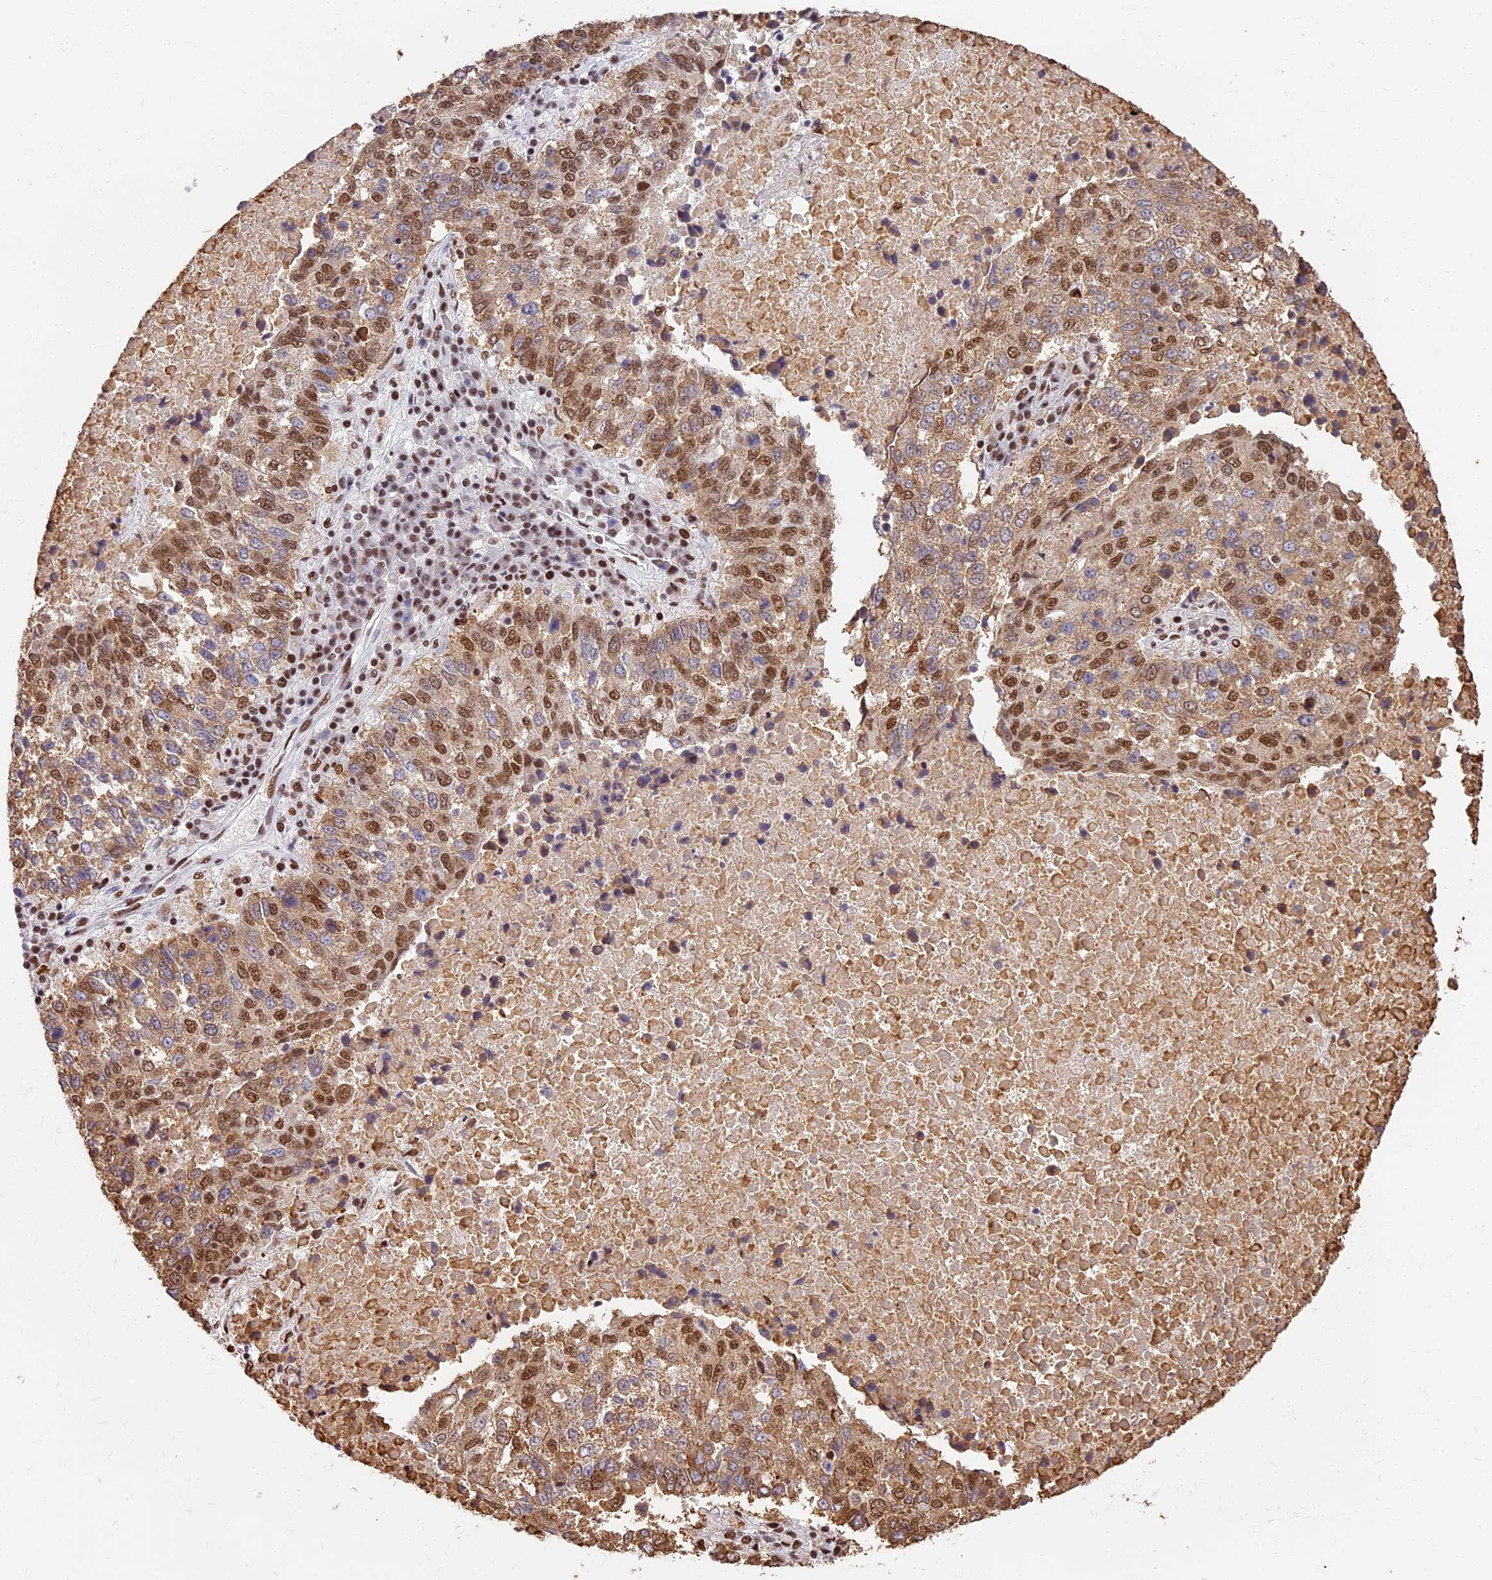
{"staining": {"intensity": "moderate", "quantity": ">75%", "location": "cytoplasmic/membranous,nuclear"}, "tissue": "lung cancer", "cell_type": "Tumor cells", "image_type": "cancer", "snomed": [{"axis": "morphology", "description": "Squamous cell carcinoma, NOS"}, {"axis": "topography", "description": "Lung"}], "caption": "Brown immunohistochemical staining in squamous cell carcinoma (lung) exhibits moderate cytoplasmic/membranous and nuclear expression in approximately >75% of tumor cells.", "gene": "SBNO1", "patient": {"sex": "male", "age": 73}}